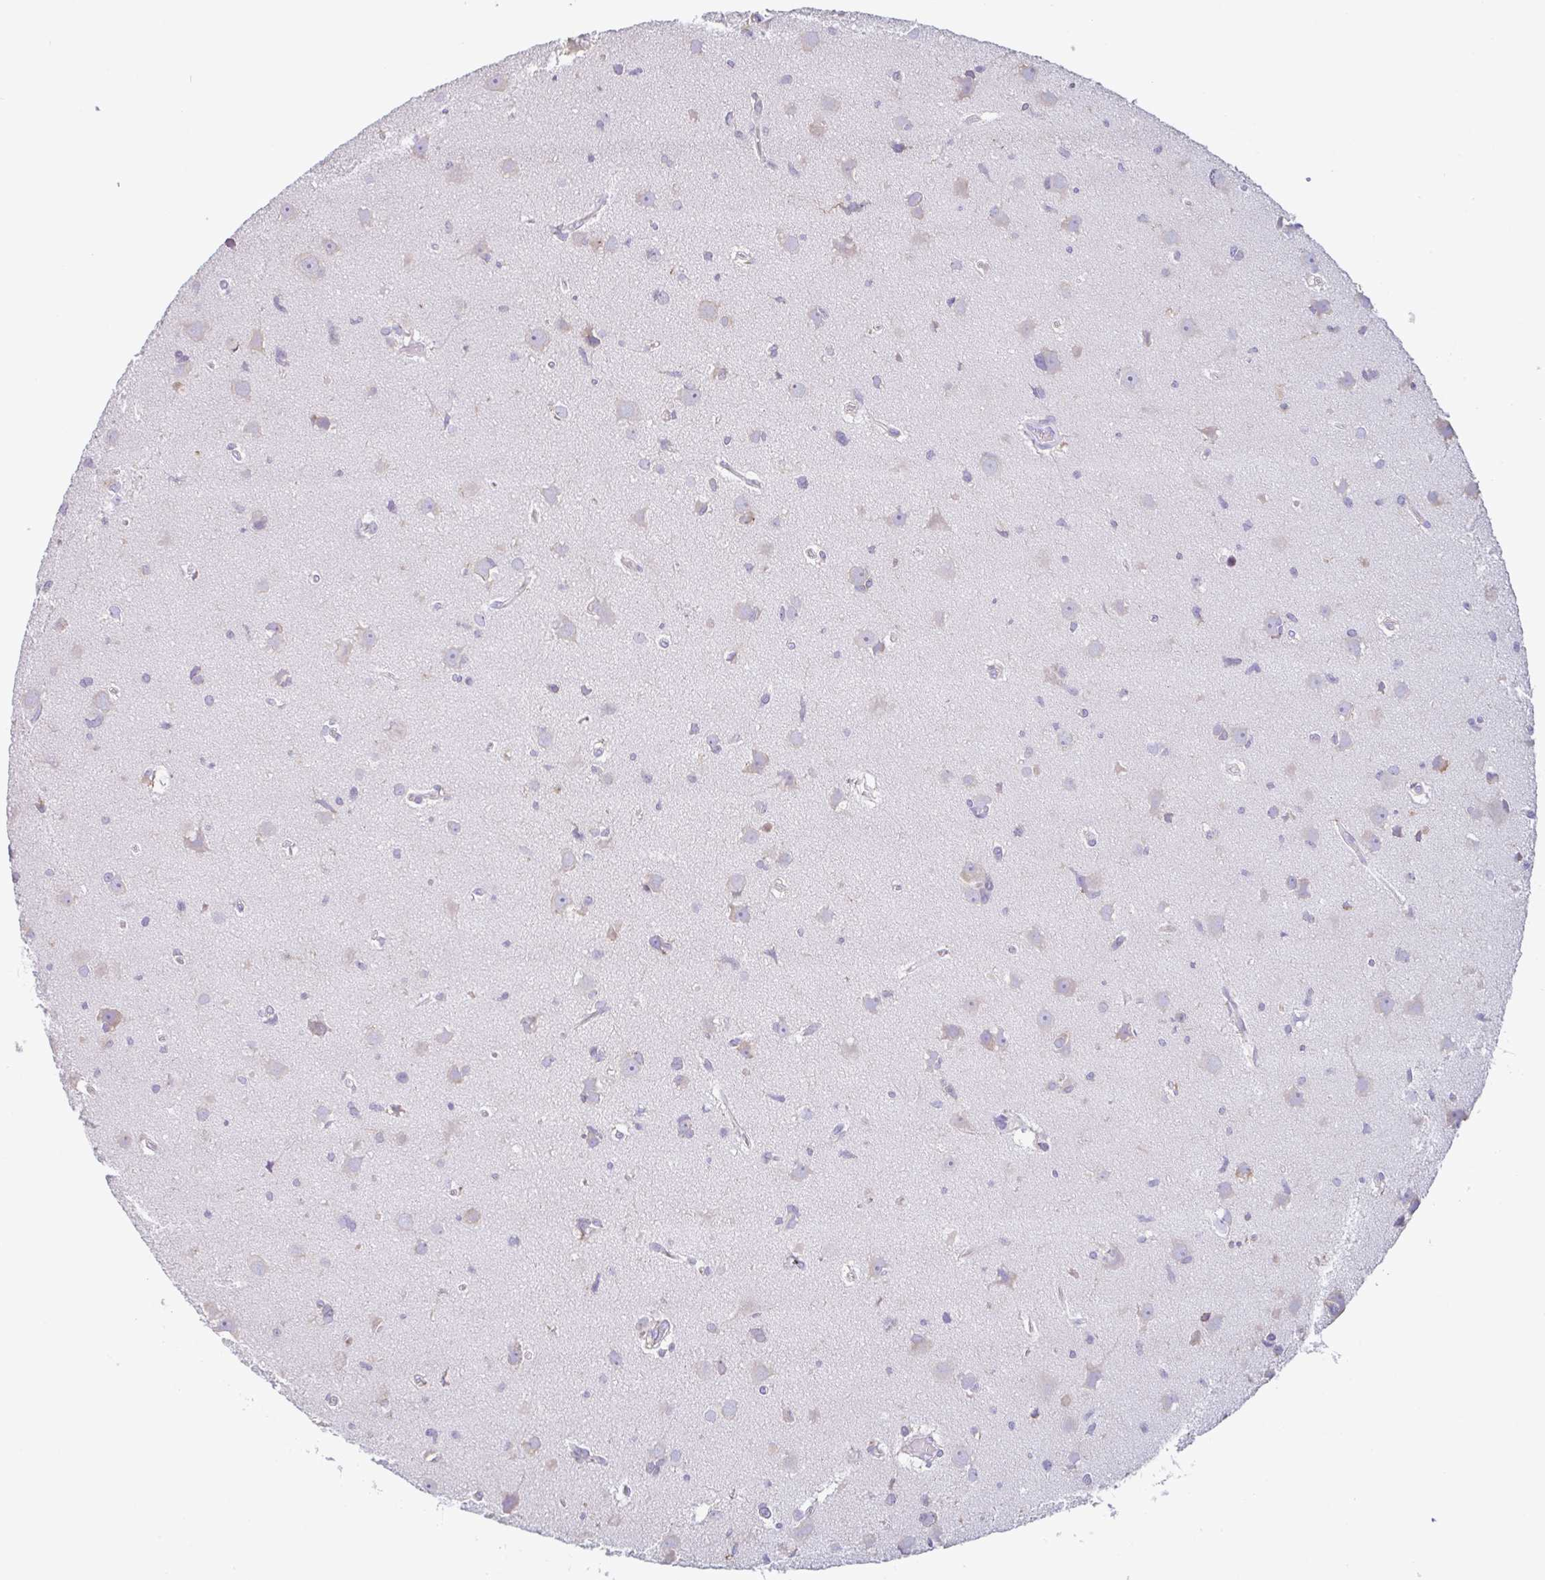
{"staining": {"intensity": "negative", "quantity": "none", "location": "none"}, "tissue": "glioma", "cell_type": "Tumor cells", "image_type": "cancer", "snomed": [{"axis": "morphology", "description": "Glioma, malignant, High grade"}, {"axis": "topography", "description": "Brain"}], "caption": "IHC of malignant glioma (high-grade) exhibits no staining in tumor cells.", "gene": "DOK4", "patient": {"sex": "male", "age": 23}}